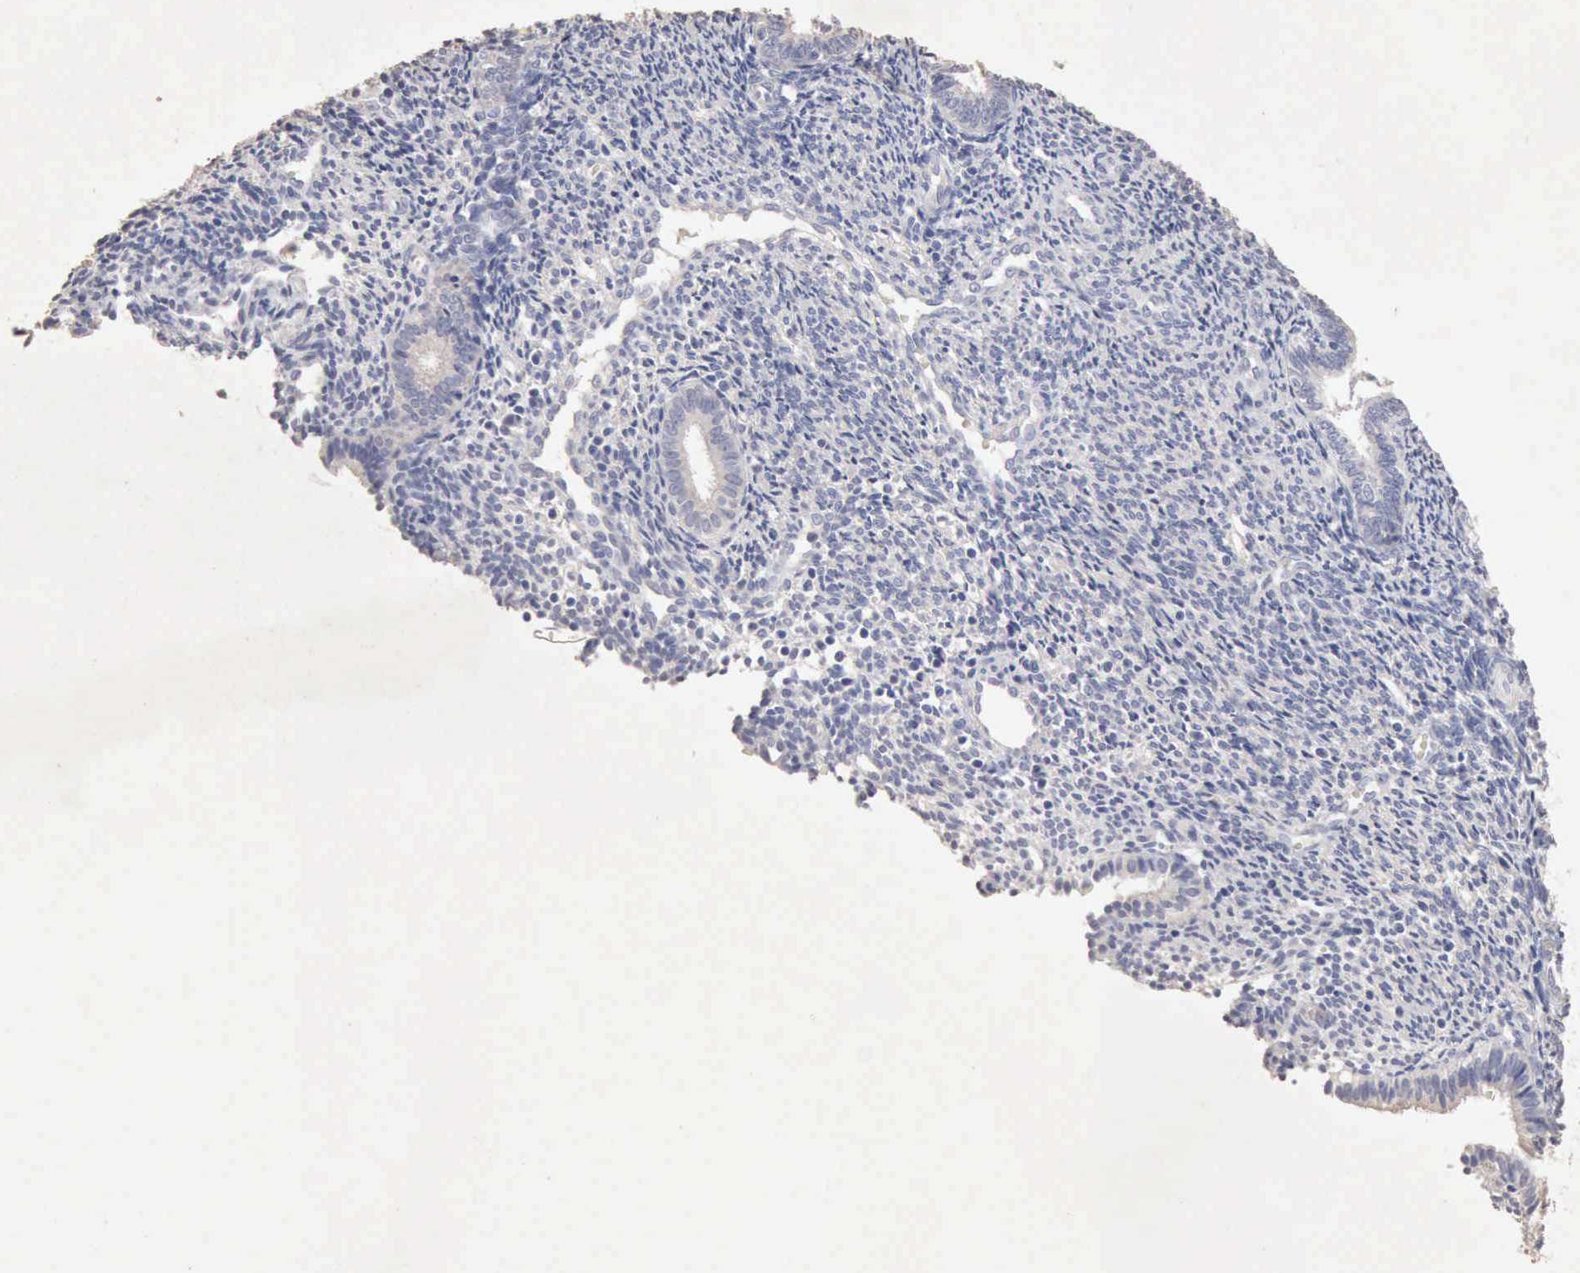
{"staining": {"intensity": "negative", "quantity": "none", "location": "none"}, "tissue": "endometrium", "cell_type": "Cells in endometrial stroma", "image_type": "normal", "snomed": [{"axis": "morphology", "description": "Normal tissue, NOS"}, {"axis": "topography", "description": "Endometrium"}], "caption": "Immunohistochemistry (IHC) of unremarkable human endometrium exhibits no staining in cells in endometrial stroma.", "gene": "KRT6B", "patient": {"sex": "female", "age": 27}}